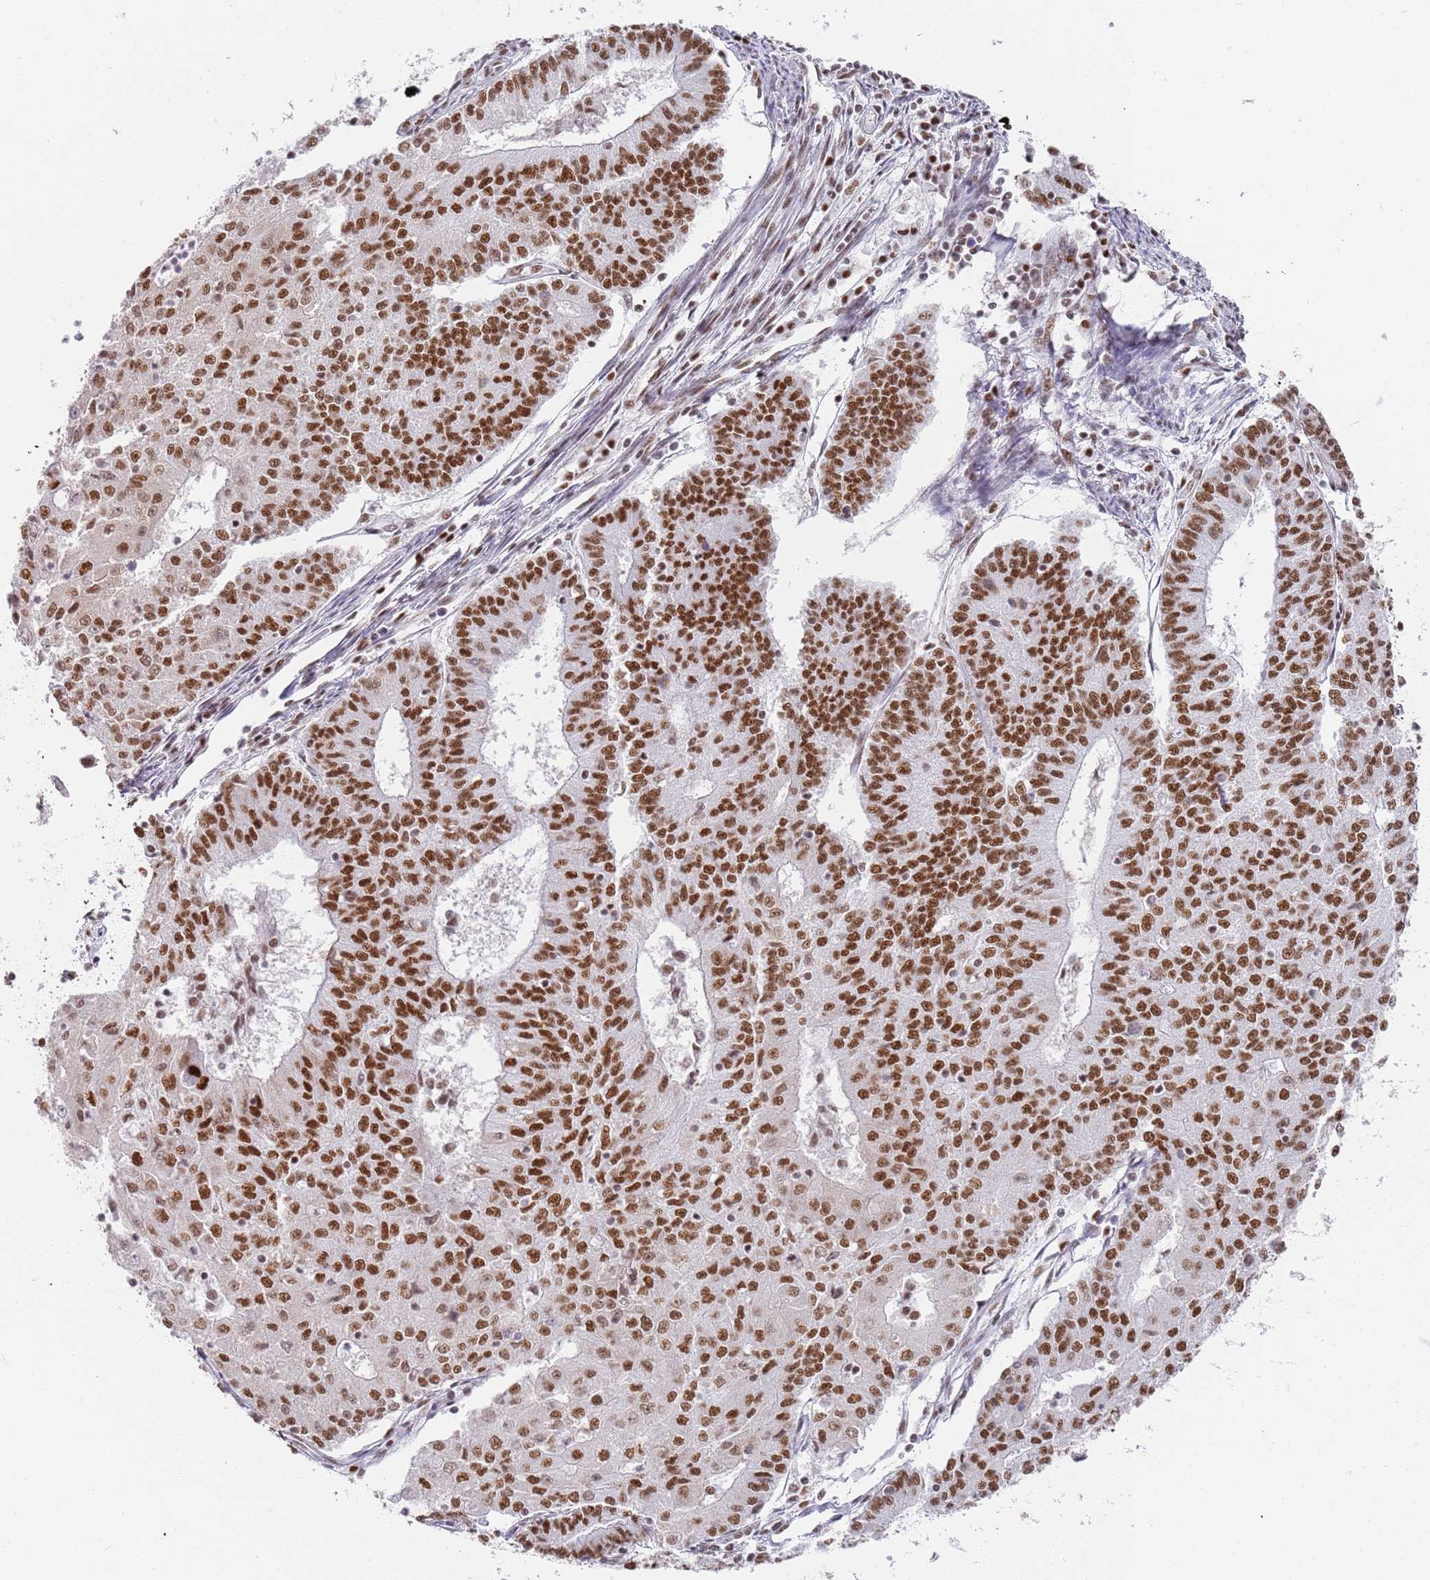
{"staining": {"intensity": "strong", "quantity": ">75%", "location": "nuclear"}, "tissue": "endometrial cancer", "cell_type": "Tumor cells", "image_type": "cancer", "snomed": [{"axis": "morphology", "description": "Adenocarcinoma, NOS"}, {"axis": "topography", "description": "Endometrium"}], "caption": "Endometrial cancer (adenocarcinoma) stained with immunohistochemistry exhibits strong nuclear staining in approximately >75% of tumor cells.", "gene": "AKAP8L", "patient": {"sex": "female", "age": 56}}